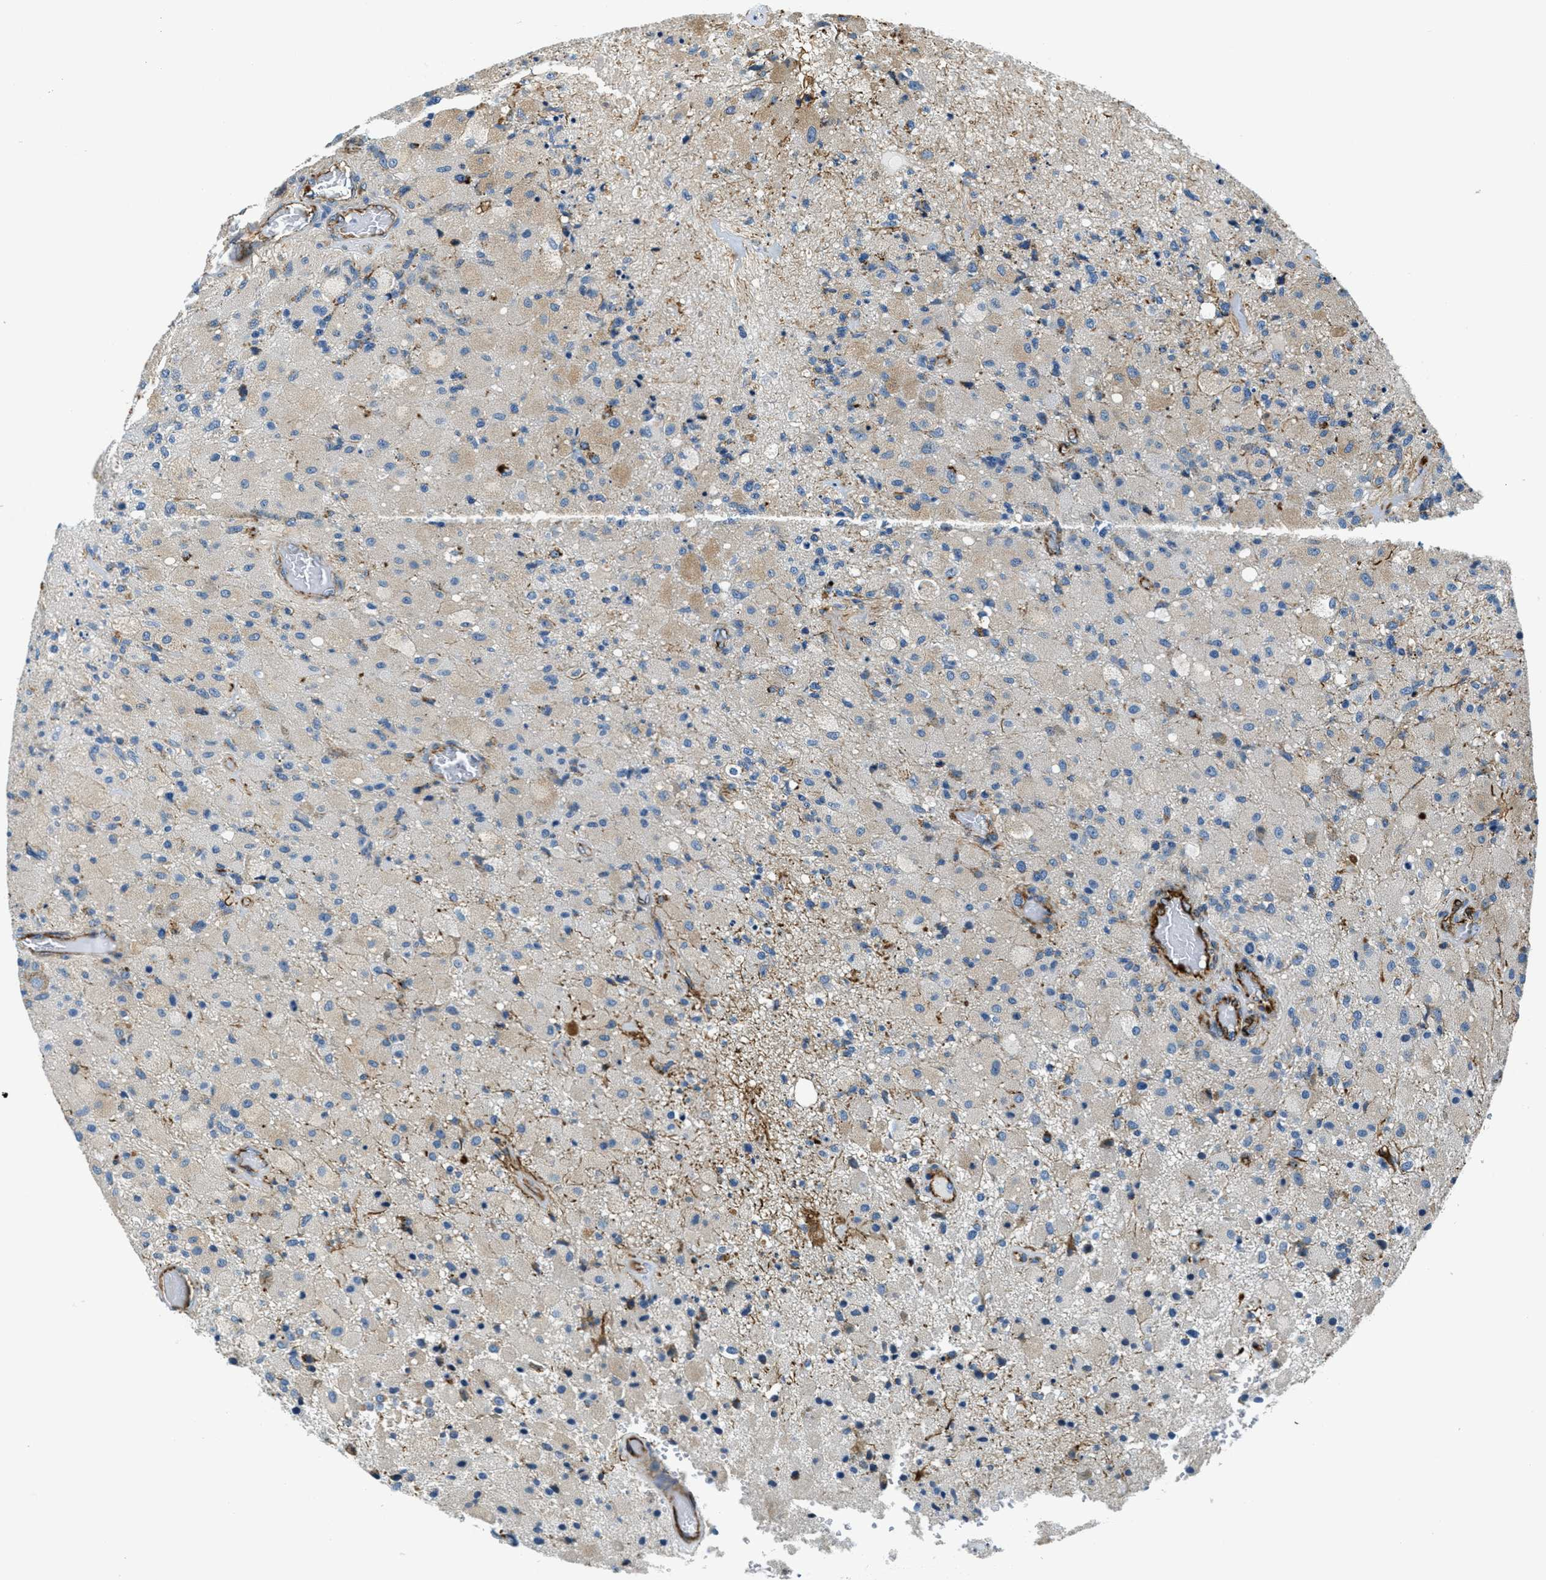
{"staining": {"intensity": "negative", "quantity": "none", "location": "none"}, "tissue": "glioma", "cell_type": "Tumor cells", "image_type": "cancer", "snomed": [{"axis": "morphology", "description": "Normal tissue, NOS"}, {"axis": "morphology", "description": "Glioma, malignant, High grade"}, {"axis": "topography", "description": "Cerebral cortex"}], "caption": "The immunohistochemistry (IHC) photomicrograph has no significant staining in tumor cells of glioma tissue.", "gene": "GNS", "patient": {"sex": "male", "age": 77}}